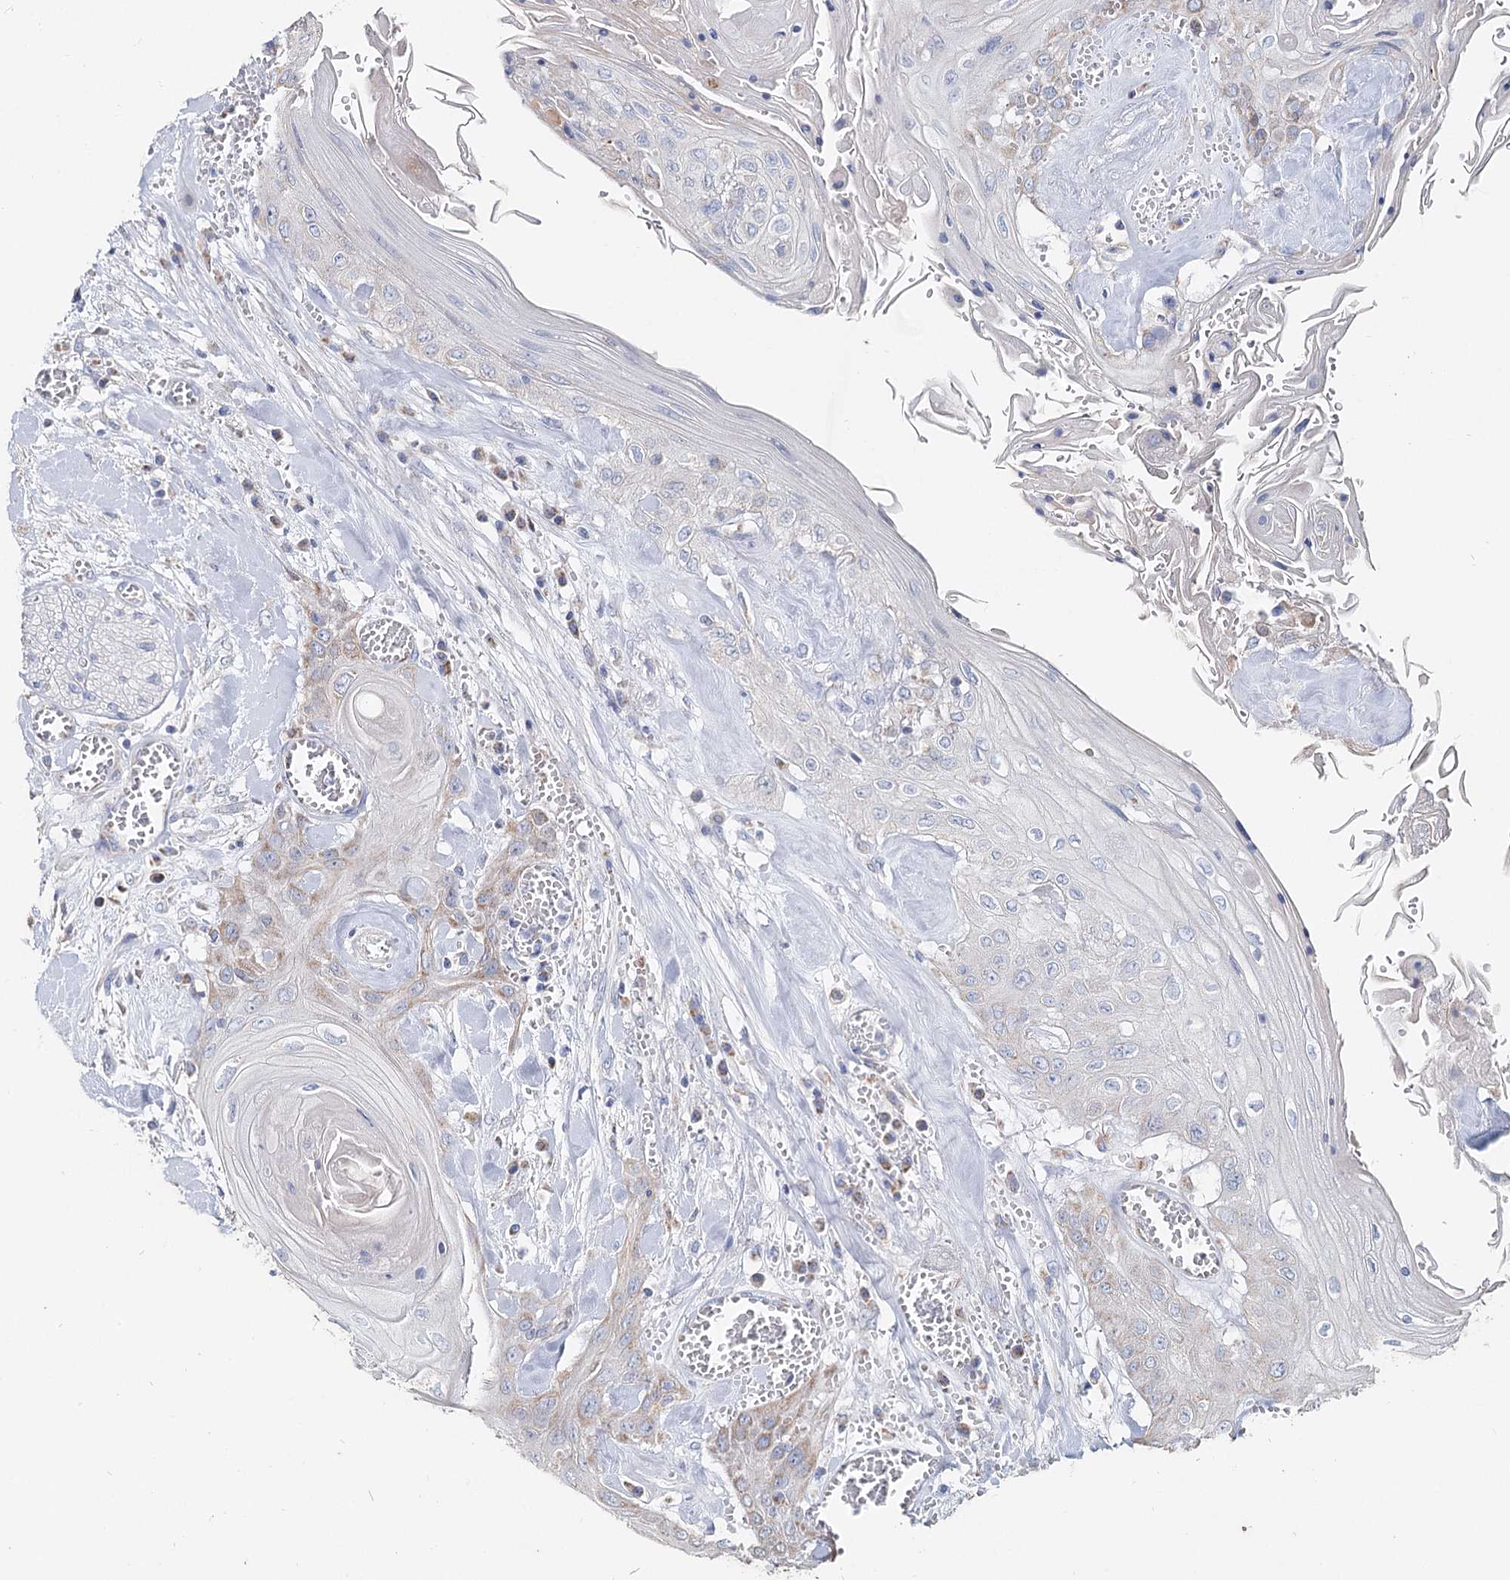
{"staining": {"intensity": "weak", "quantity": "<25%", "location": "cytoplasmic/membranous"}, "tissue": "head and neck cancer", "cell_type": "Tumor cells", "image_type": "cancer", "snomed": [{"axis": "morphology", "description": "Squamous cell carcinoma, NOS"}, {"axis": "topography", "description": "Head-Neck"}], "caption": "Immunohistochemical staining of human head and neck cancer (squamous cell carcinoma) displays no significant staining in tumor cells. The staining is performed using DAB brown chromogen with nuclei counter-stained in using hematoxylin.", "gene": "MCCC2", "patient": {"sex": "female", "age": 43}}